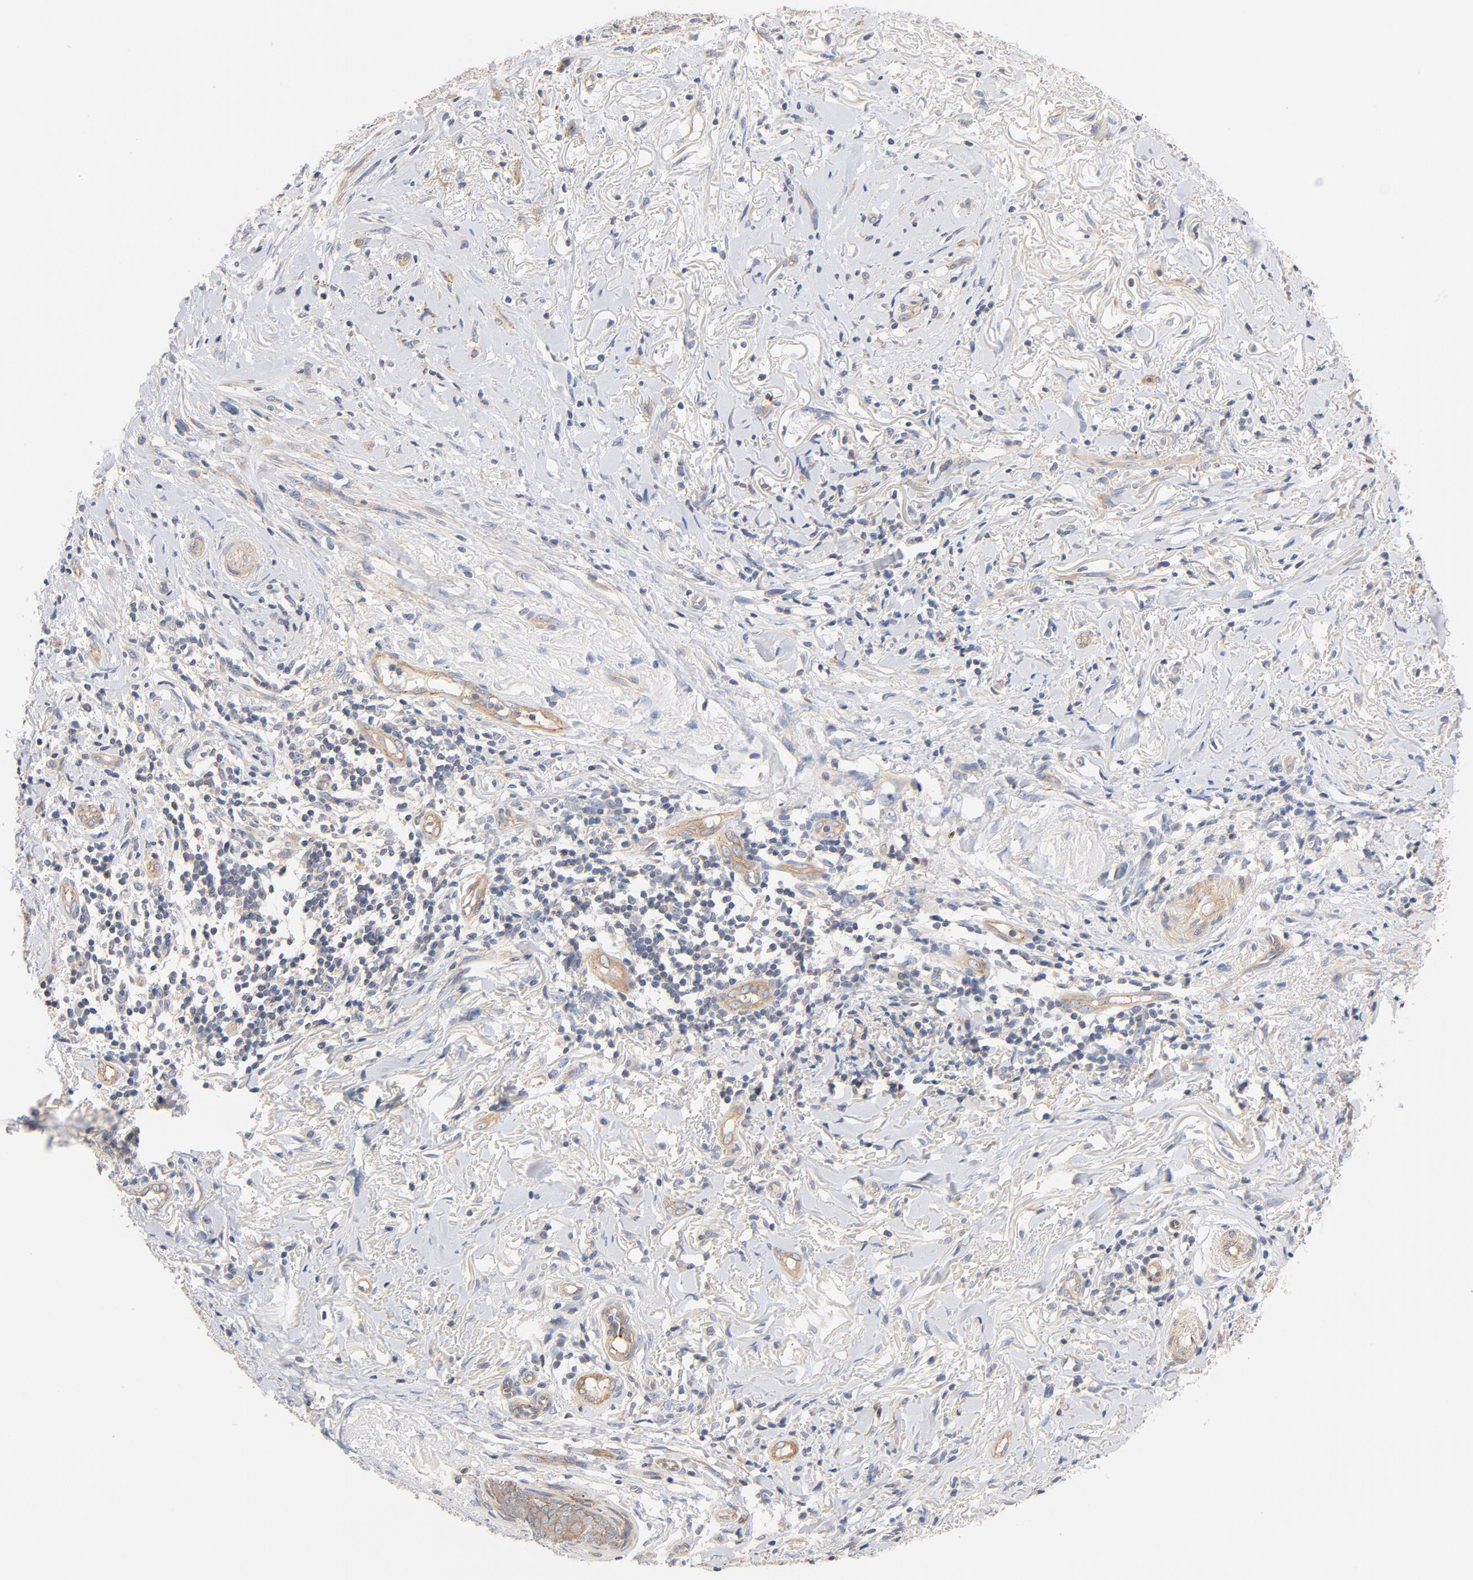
{"staining": {"intensity": "moderate", "quantity": ">75%", "location": "cytoplasmic/membranous"}, "tissue": "melanoma", "cell_type": "Tumor cells", "image_type": "cancer", "snomed": [{"axis": "morphology", "description": "Malignant melanoma, NOS"}, {"axis": "topography", "description": "Skin"}], "caption": "Protein expression analysis of melanoma demonstrates moderate cytoplasmic/membranous expression in about >75% of tumor cells.", "gene": "STRN3", "patient": {"sex": "male", "age": 91}}